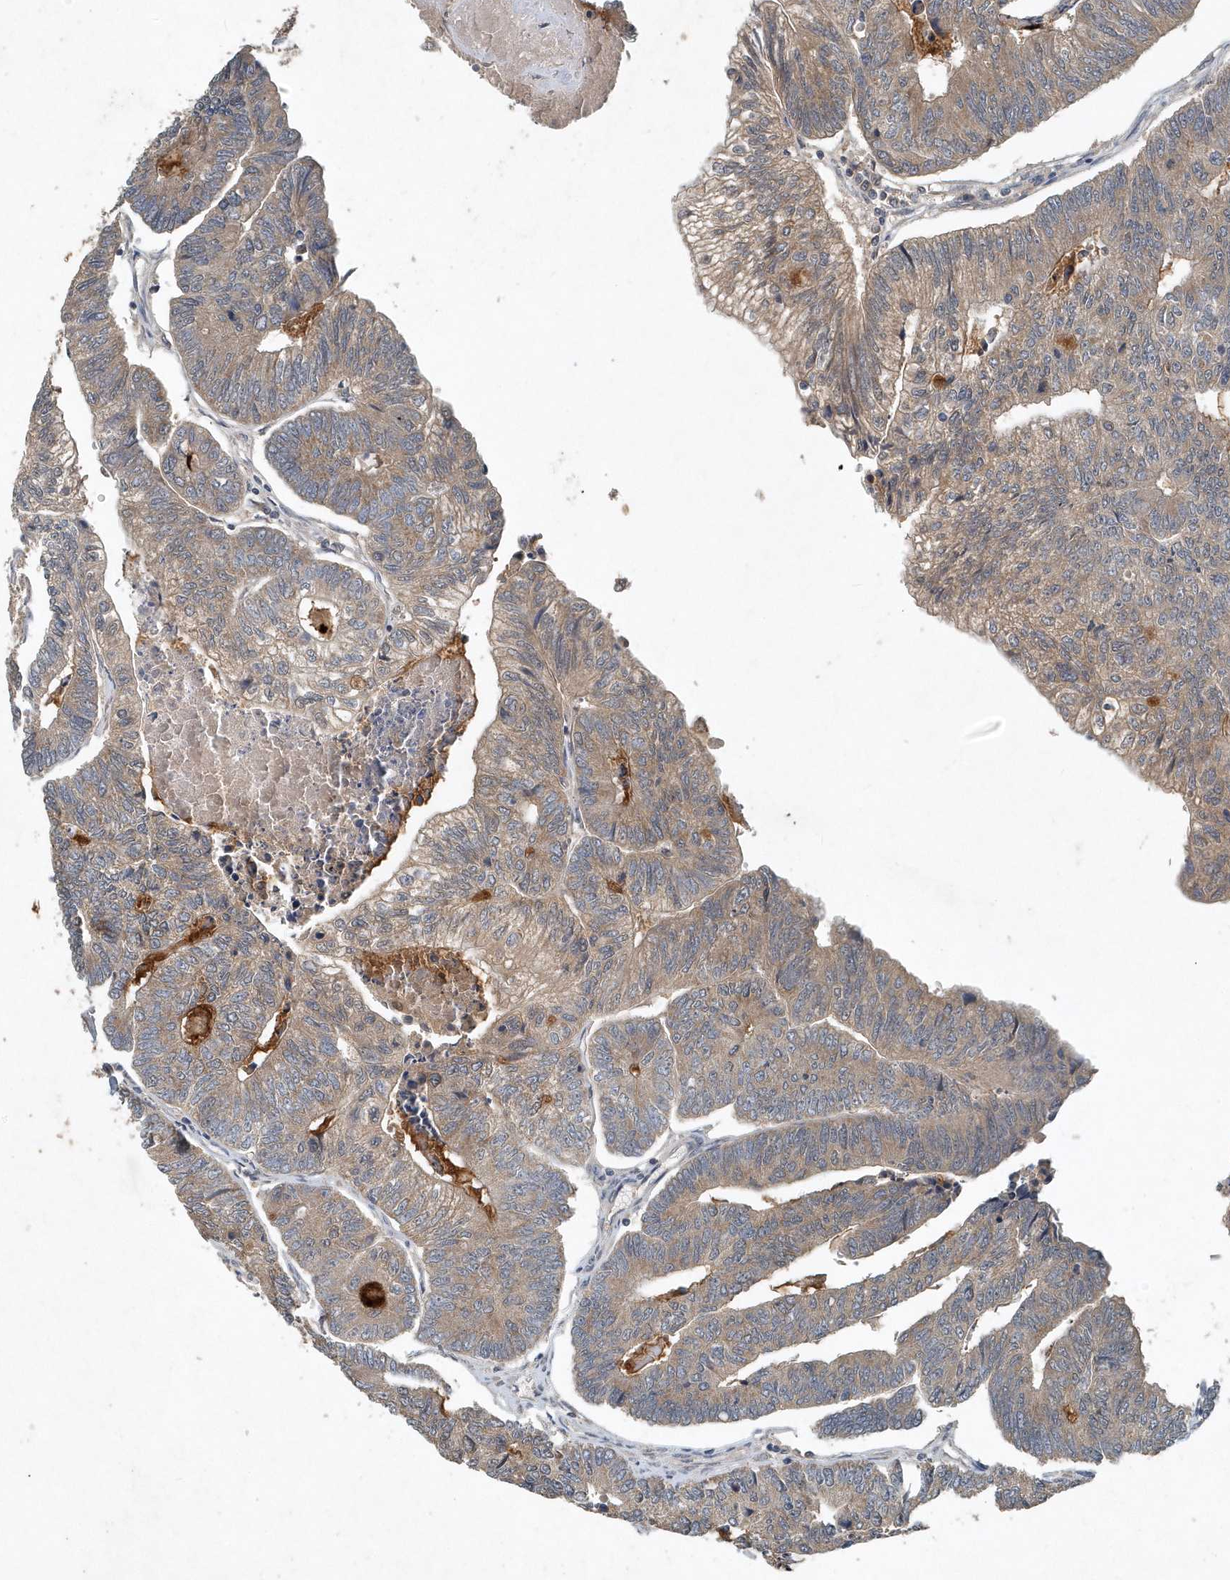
{"staining": {"intensity": "weak", "quantity": ">75%", "location": "cytoplasmic/membranous"}, "tissue": "colorectal cancer", "cell_type": "Tumor cells", "image_type": "cancer", "snomed": [{"axis": "morphology", "description": "Adenocarcinoma, NOS"}, {"axis": "topography", "description": "Colon"}], "caption": "Immunohistochemistry image of neoplastic tissue: human adenocarcinoma (colorectal) stained using IHC exhibits low levels of weak protein expression localized specifically in the cytoplasmic/membranous of tumor cells, appearing as a cytoplasmic/membranous brown color.", "gene": "SCFD2", "patient": {"sex": "female", "age": 67}}